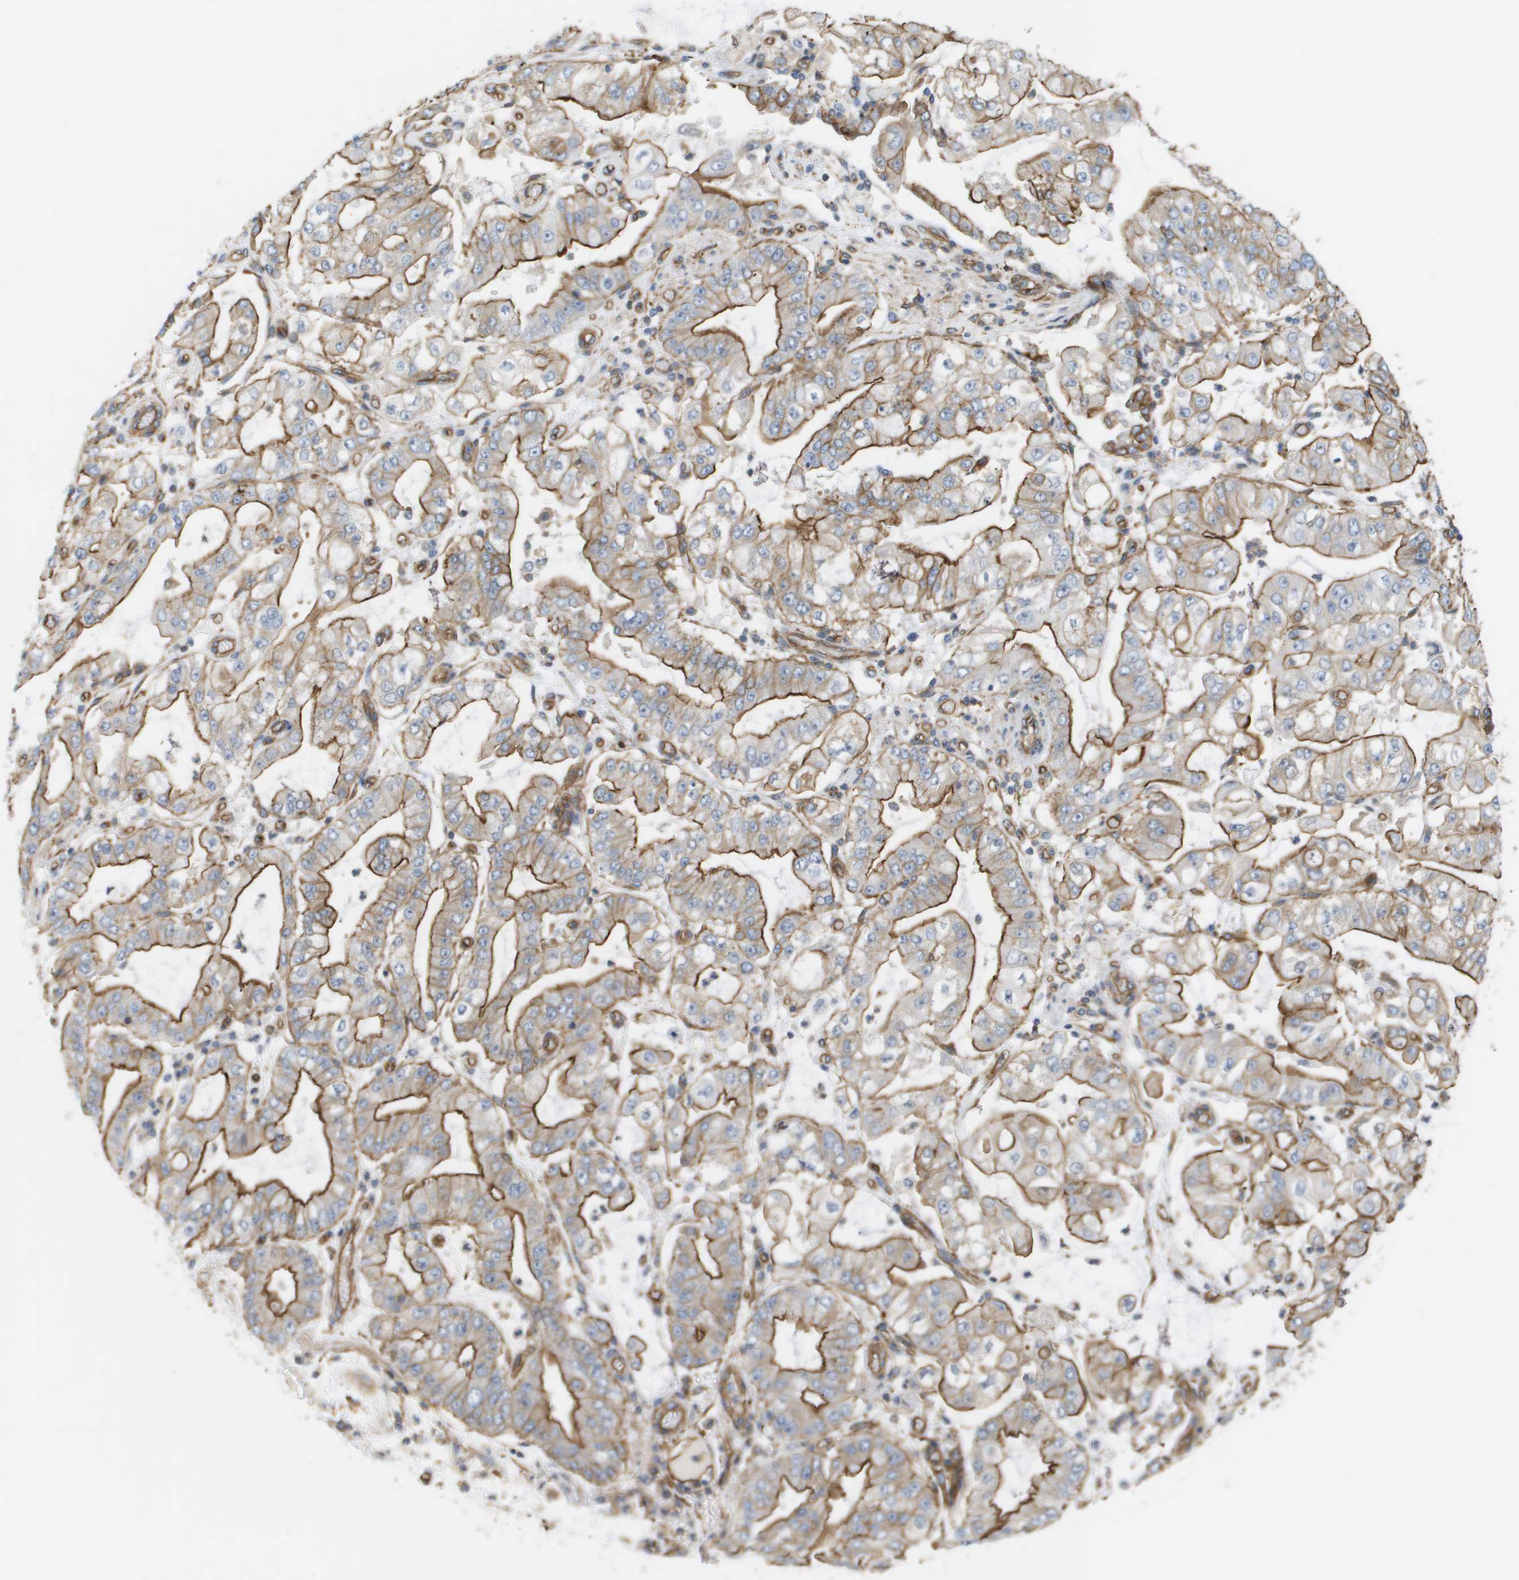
{"staining": {"intensity": "moderate", "quantity": ">75%", "location": "cytoplasmic/membranous"}, "tissue": "stomach cancer", "cell_type": "Tumor cells", "image_type": "cancer", "snomed": [{"axis": "morphology", "description": "Adenocarcinoma, NOS"}, {"axis": "topography", "description": "Stomach"}], "caption": "A medium amount of moderate cytoplasmic/membranous staining is seen in about >75% of tumor cells in stomach adenocarcinoma tissue. (IHC, brightfield microscopy, high magnification).", "gene": "SGMS2", "patient": {"sex": "male", "age": 76}}